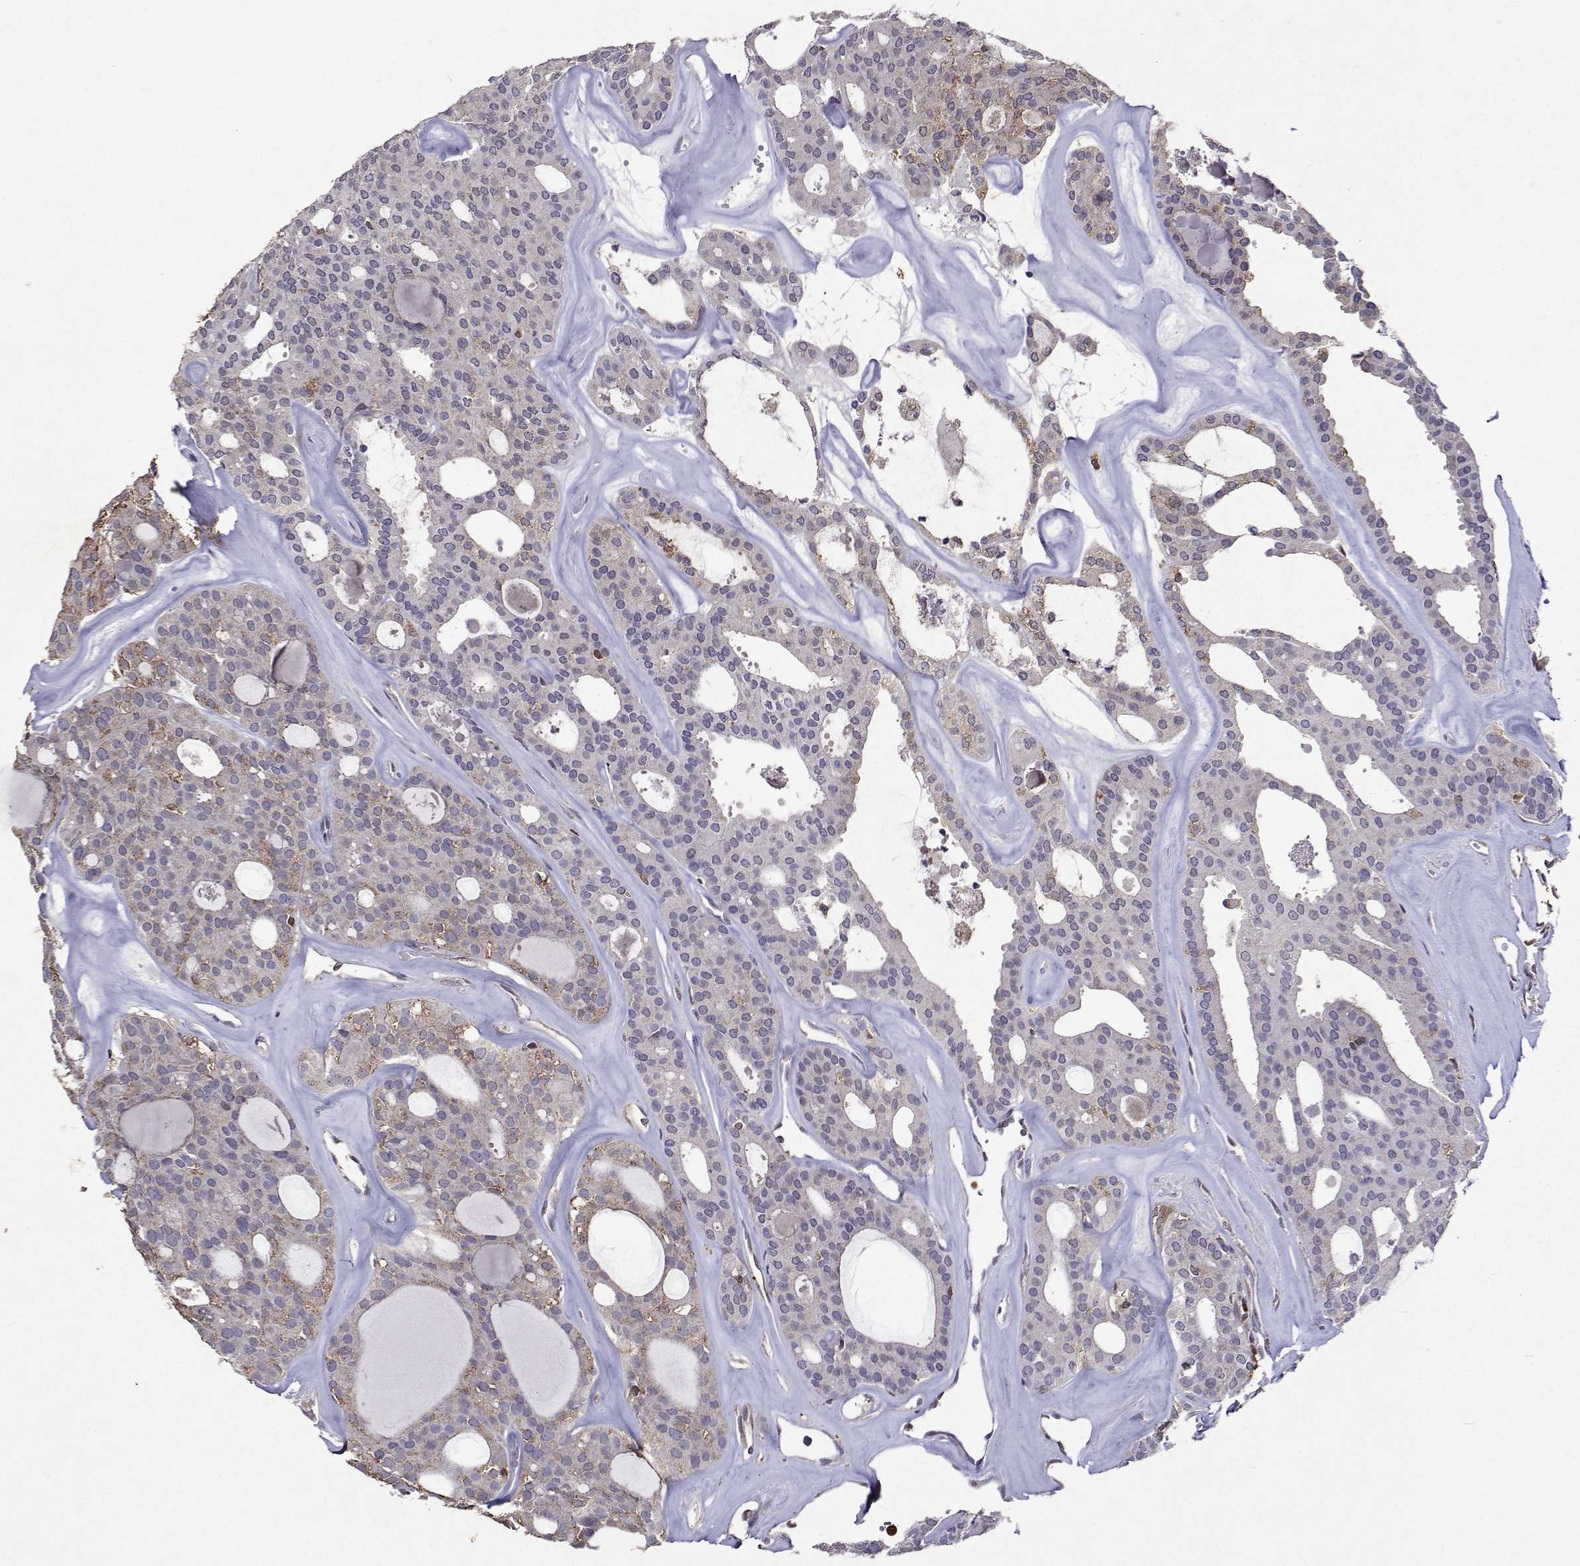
{"staining": {"intensity": "negative", "quantity": "none", "location": "none"}, "tissue": "thyroid cancer", "cell_type": "Tumor cells", "image_type": "cancer", "snomed": [{"axis": "morphology", "description": "Follicular adenoma carcinoma, NOS"}, {"axis": "topography", "description": "Thyroid gland"}], "caption": "An image of thyroid cancer (follicular adenoma carcinoma) stained for a protein displays no brown staining in tumor cells.", "gene": "APAF1", "patient": {"sex": "male", "age": 75}}